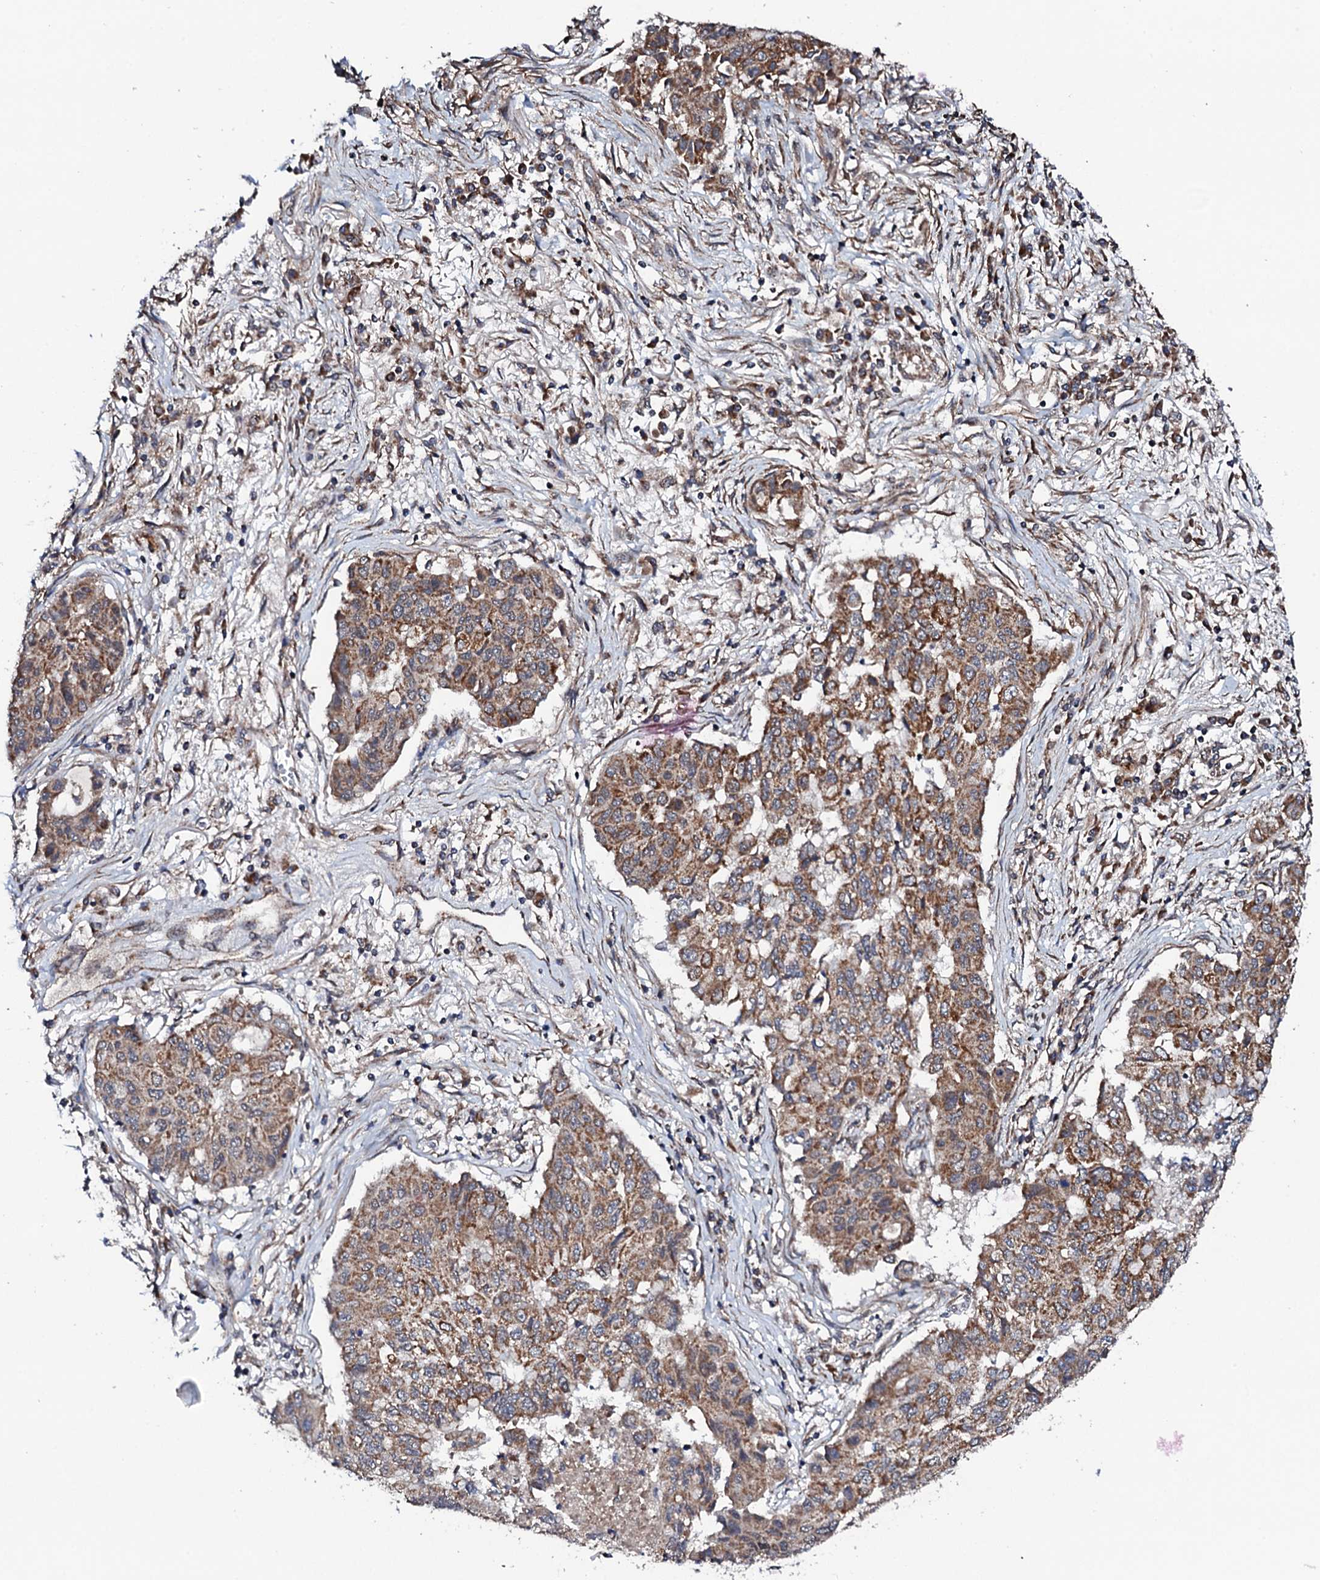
{"staining": {"intensity": "moderate", "quantity": ">75%", "location": "cytoplasmic/membranous"}, "tissue": "lung cancer", "cell_type": "Tumor cells", "image_type": "cancer", "snomed": [{"axis": "morphology", "description": "Squamous cell carcinoma, NOS"}, {"axis": "topography", "description": "Lung"}], "caption": "Protein expression analysis of human lung cancer reveals moderate cytoplasmic/membranous expression in approximately >75% of tumor cells.", "gene": "MTIF3", "patient": {"sex": "male", "age": 74}}